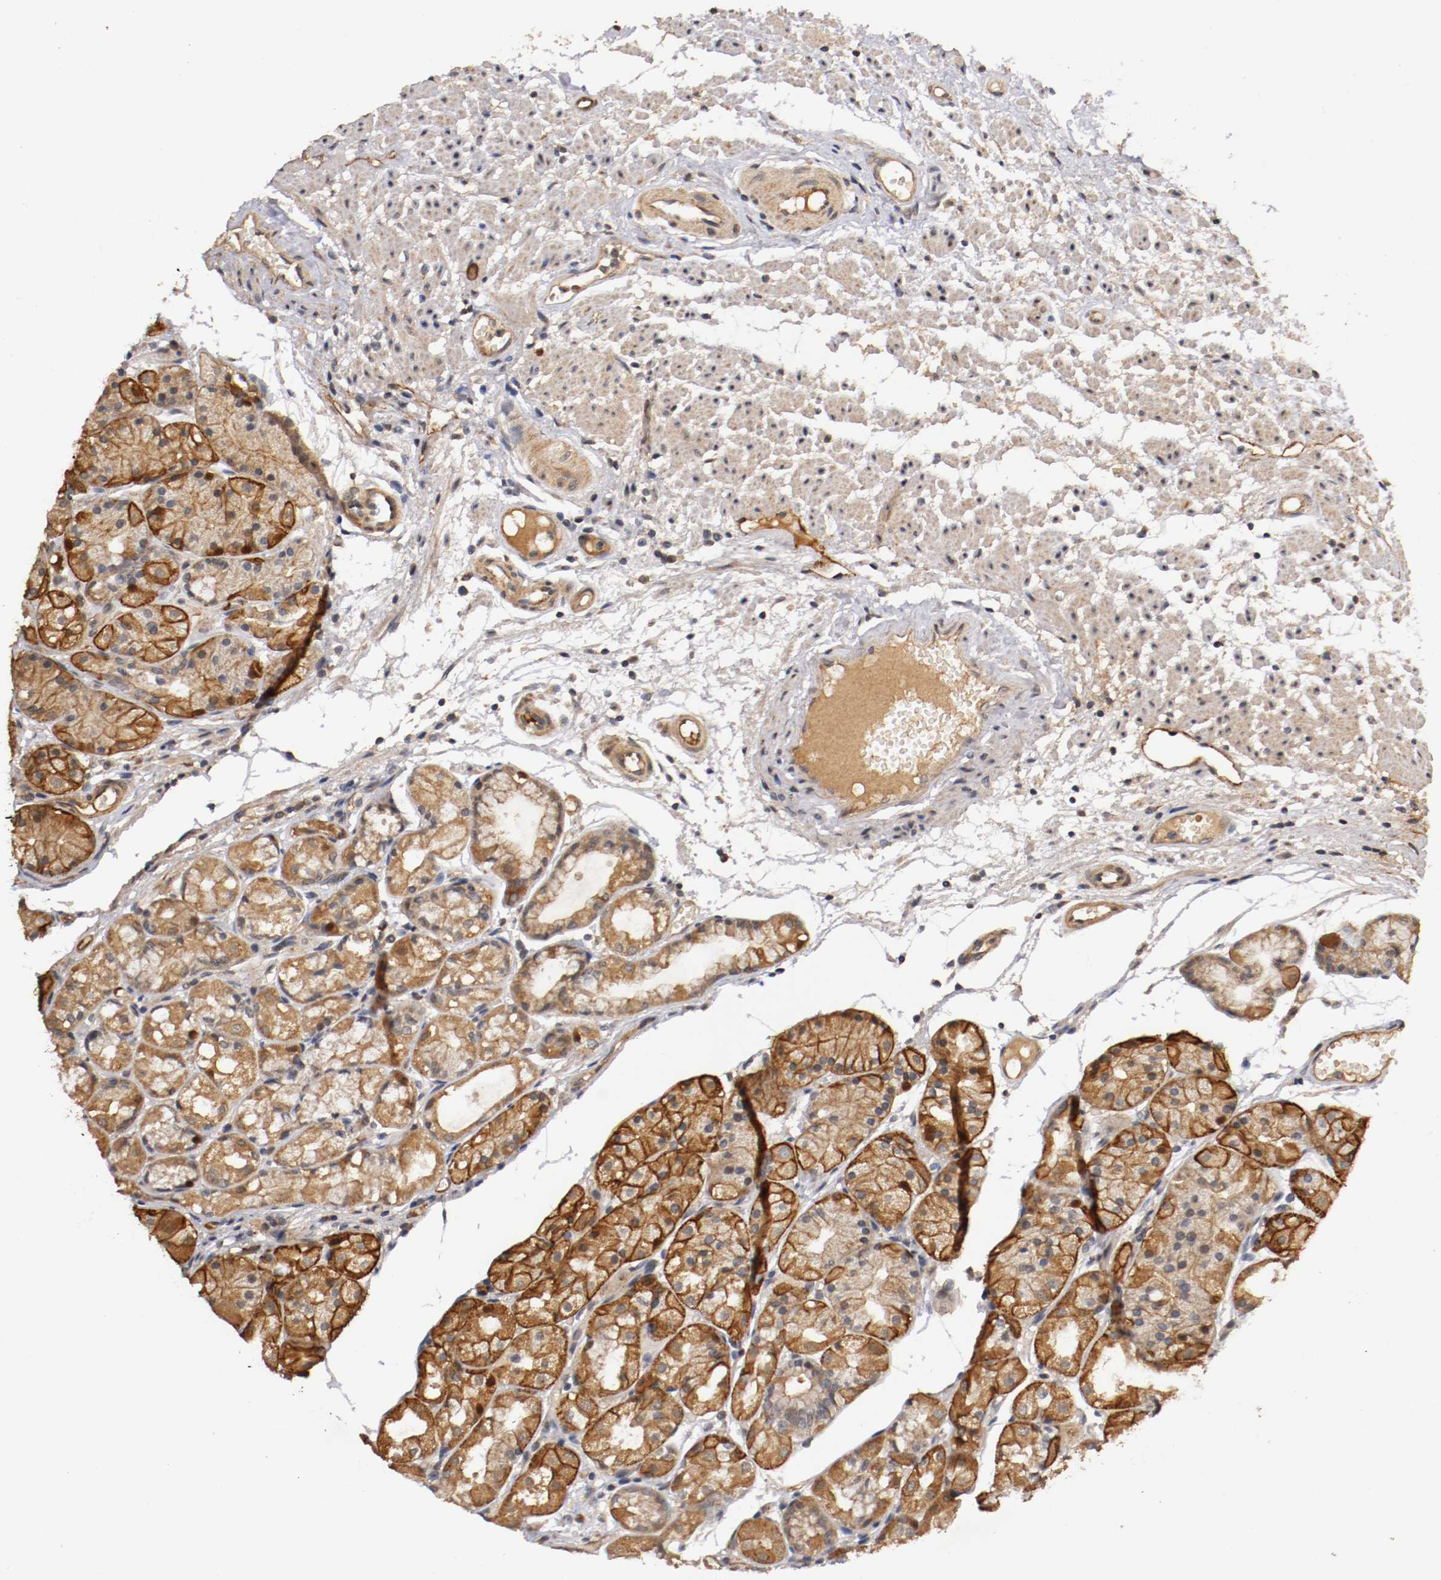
{"staining": {"intensity": "moderate", "quantity": ">75%", "location": "cytoplasmic/membranous"}, "tissue": "stomach", "cell_type": "Glandular cells", "image_type": "normal", "snomed": [{"axis": "morphology", "description": "Normal tissue, NOS"}, {"axis": "topography", "description": "Stomach, upper"}], "caption": "IHC (DAB (3,3'-diaminobenzidine)) staining of unremarkable stomach displays moderate cytoplasmic/membranous protein expression in about >75% of glandular cells.", "gene": "TNFRSF1B", "patient": {"sex": "male", "age": 72}}